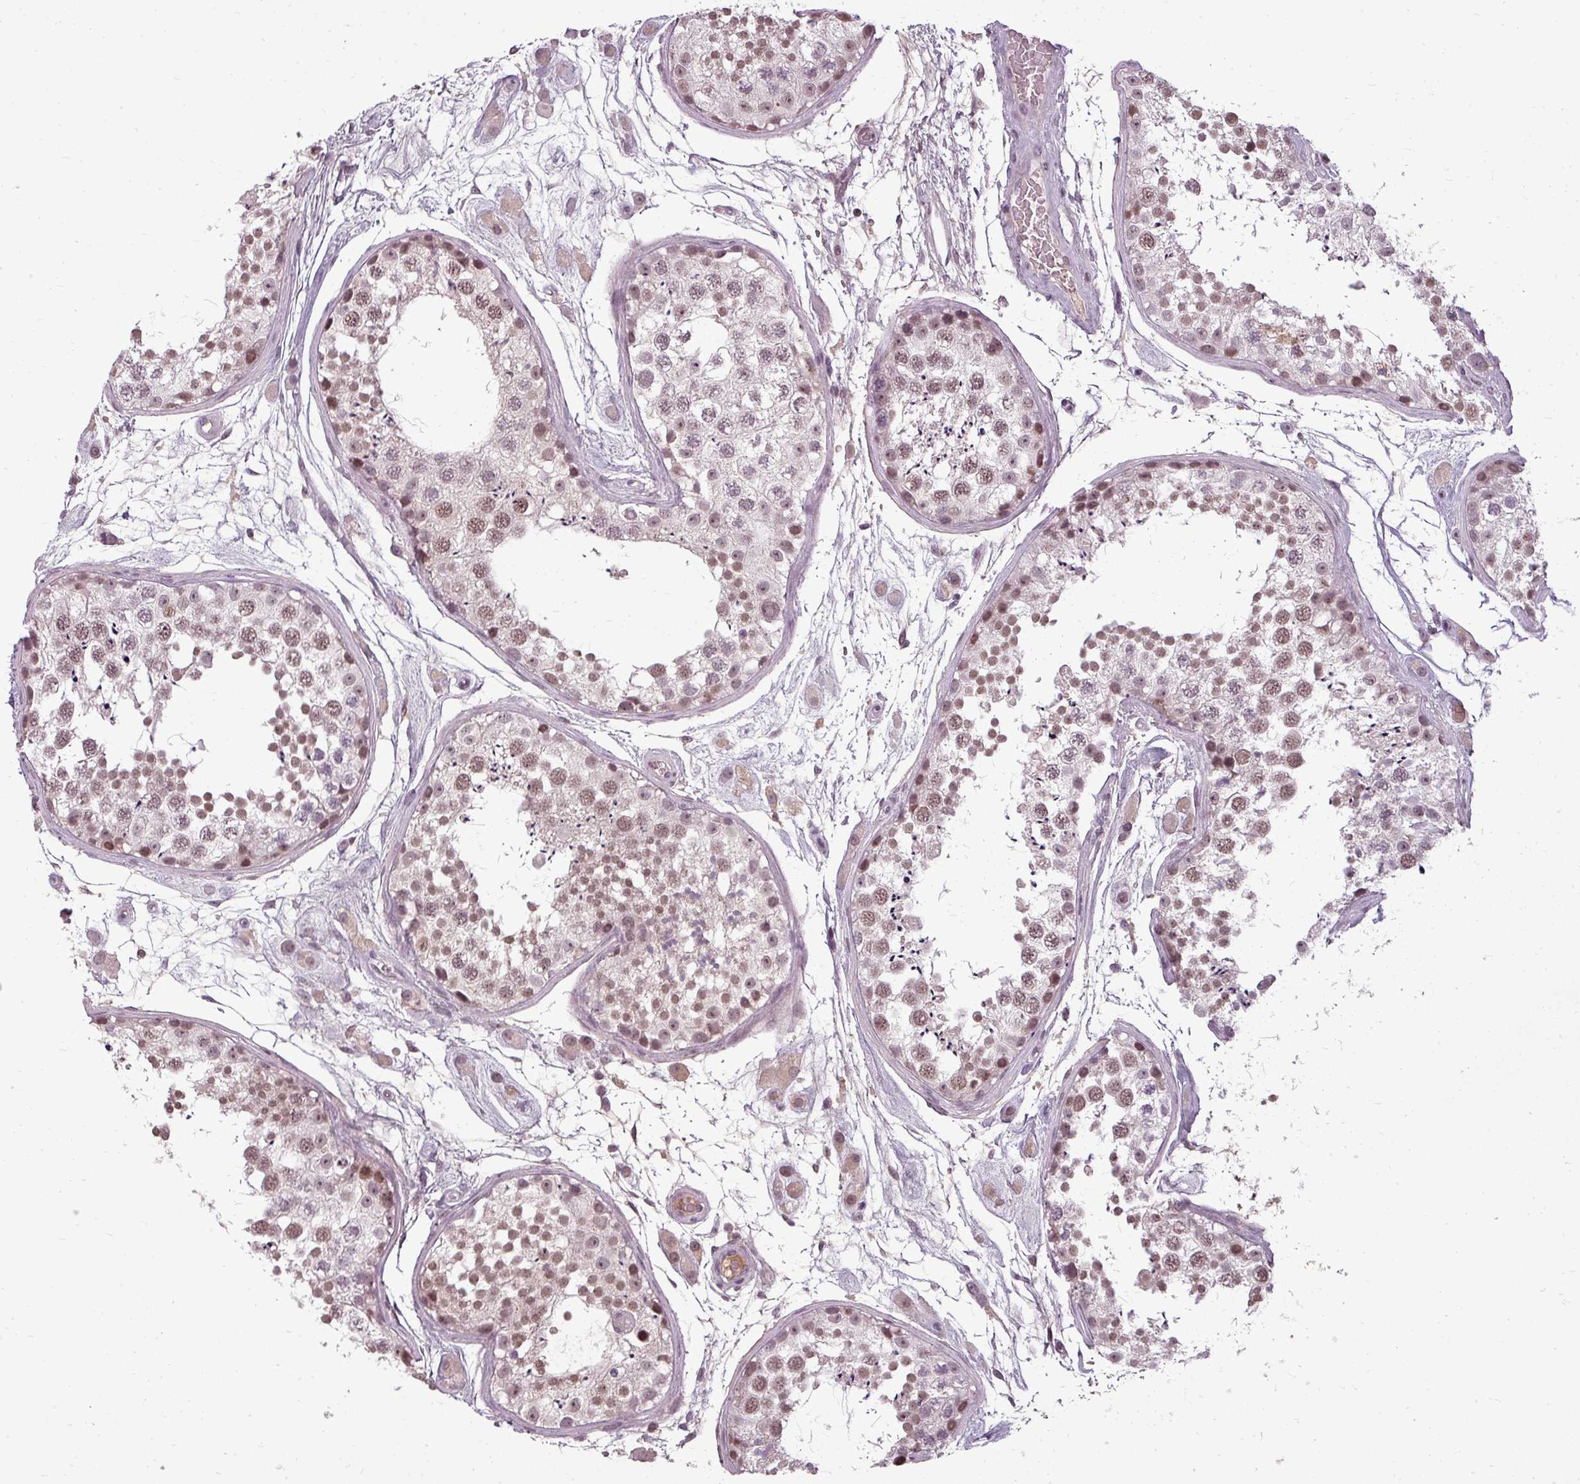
{"staining": {"intensity": "moderate", "quantity": ">75%", "location": "nuclear"}, "tissue": "testis", "cell_type": "Cells in seminiferous ducts", "image_type": "normal", "snomed": [{"axis": "morphology", "description": "Normal tissue, NOS"}, {"axis": "topography", "description": "Testis"}], "caption": "IHC (DAB) staining of normal human testis demonstrates moderate nuclear protein staining in approximately >75% of cells in seminiferous ducts.", "gene": "BCAS3", "patient": {"sex": "male", "age": 25}}